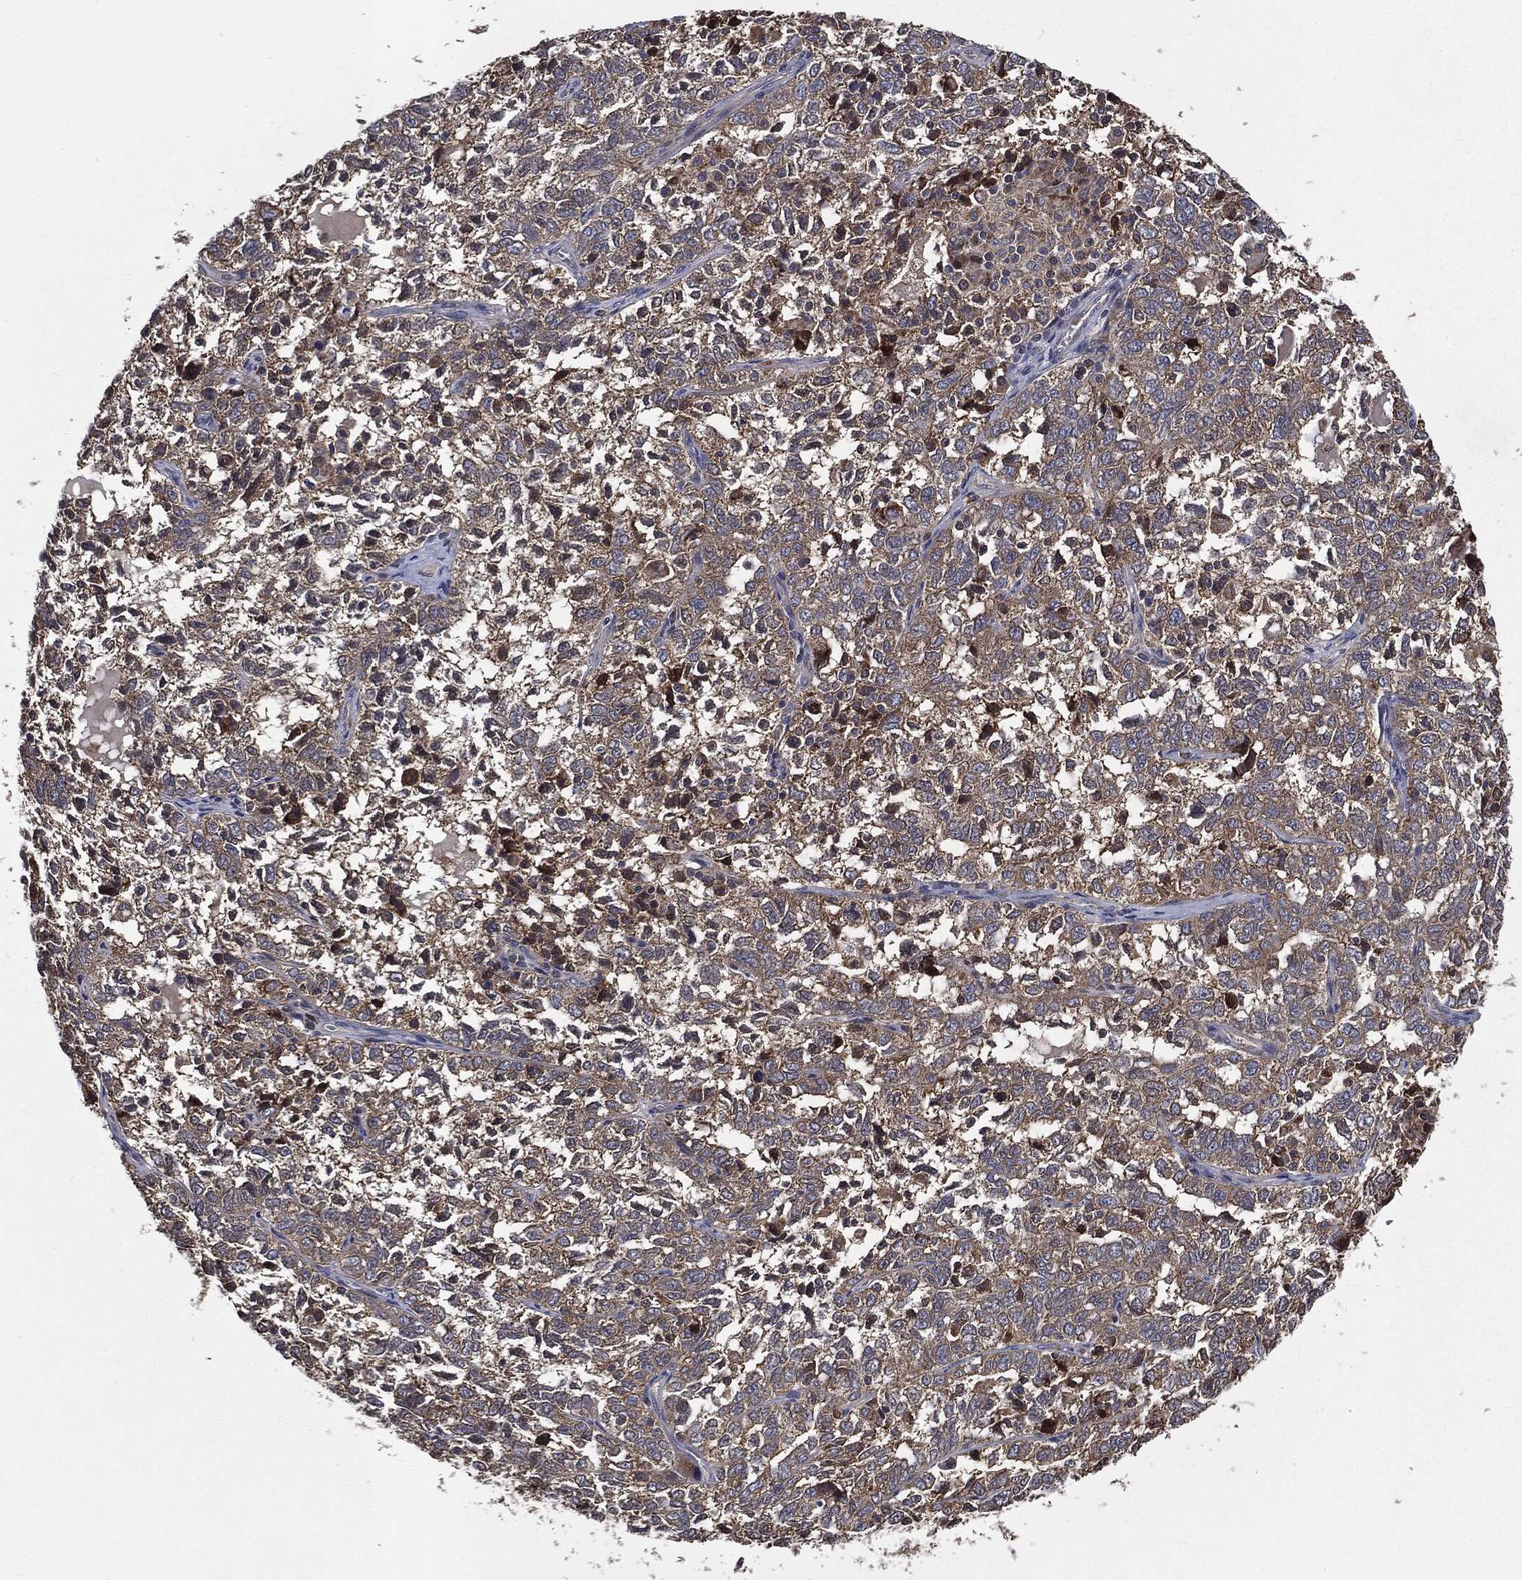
{"staining": {"intensity": "weak", "quantity": "25%-75%", "location": "cytoplasmic/membranous"}, "tissue": "ovarian cancer", "cell_type": "Tumor cells", "image_type": "cancer", "snomed": [{"axis": "morphology", "description": "Cystadenocarcinoma, serous, NOS"}, {"axis": "topography", "description": "Ovary"}], "caption": "High-power microscopy captured an IHC image of ovarian serous cystadenocarcinoma, revealing weak cytoplasmic/membranous staining in about 25%-75% of tumor cells.", "gene": "PLOD3", "patient": {"sex": "female", "age": 71}}